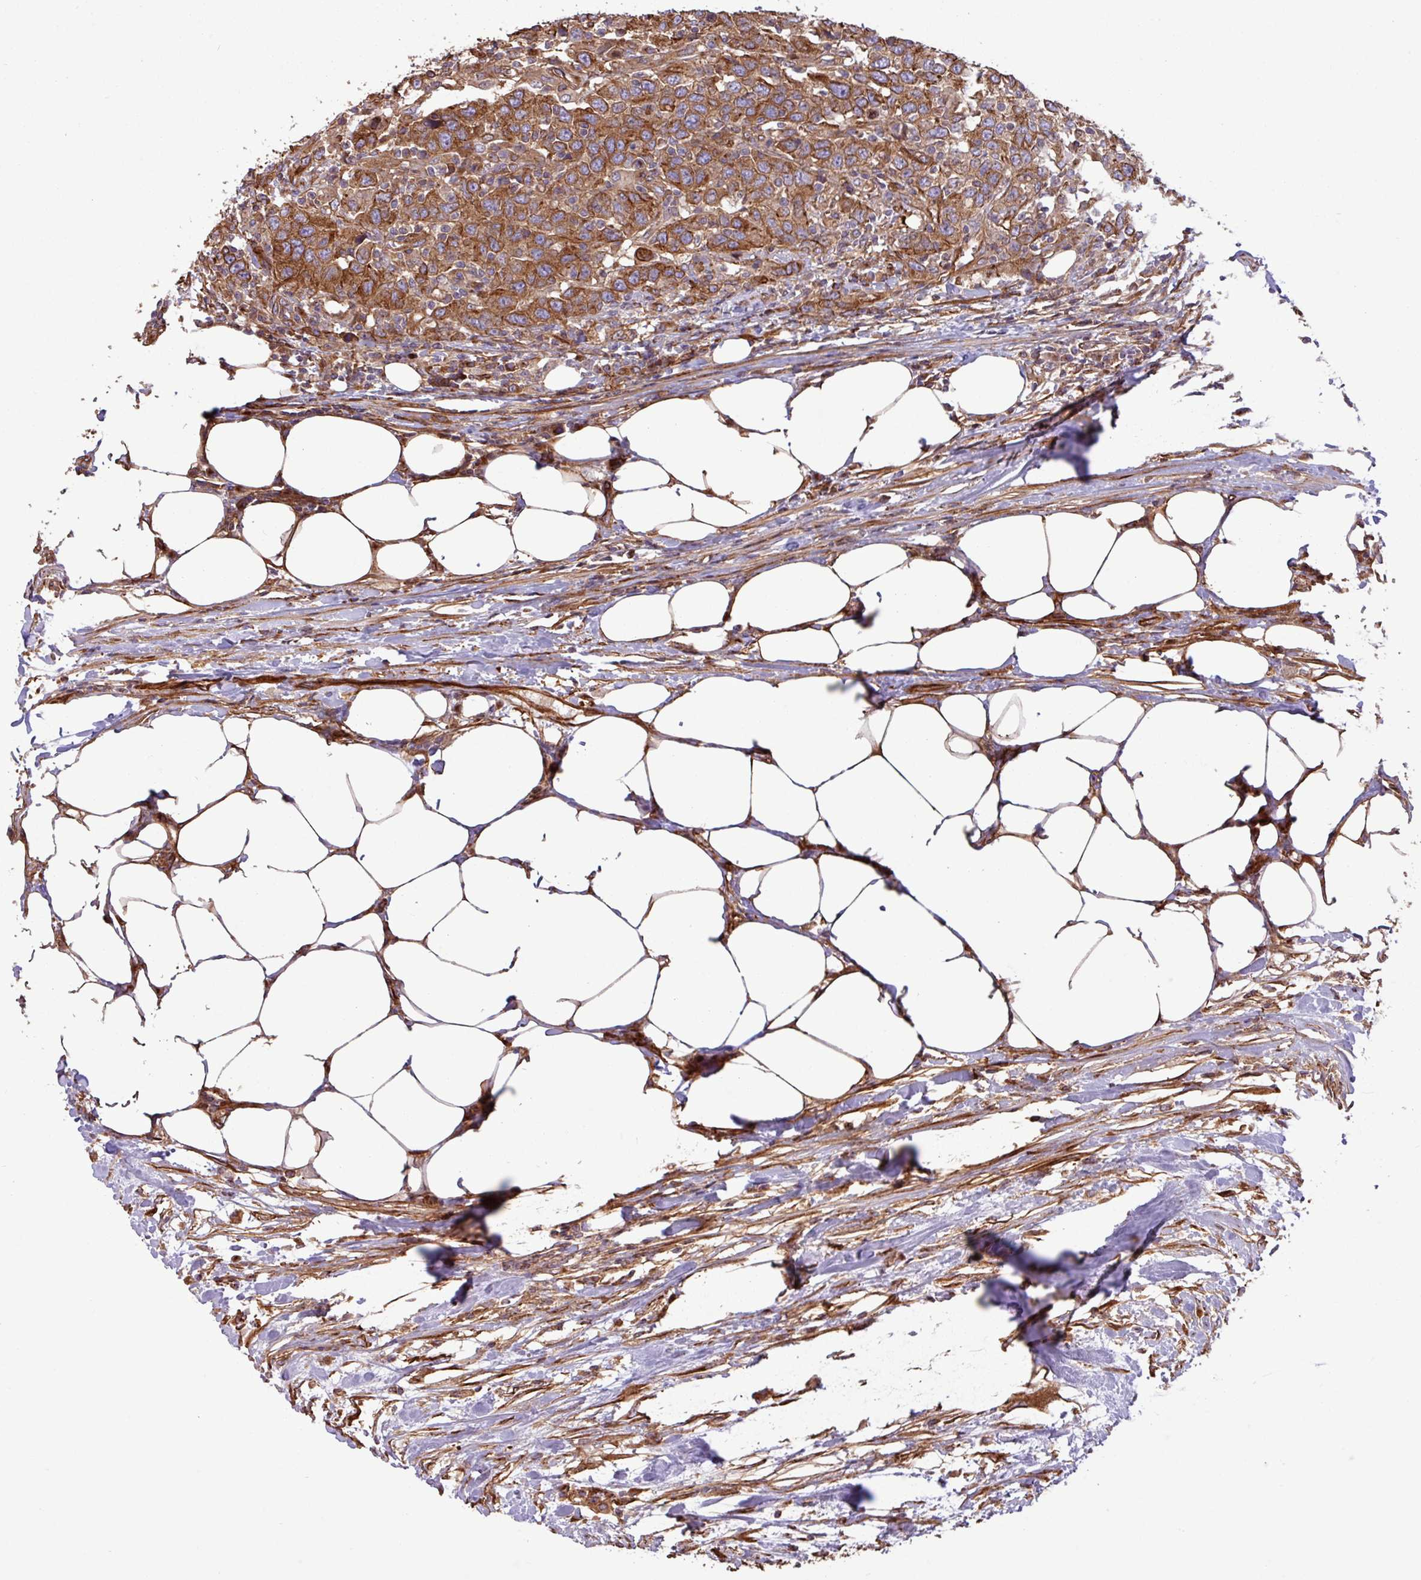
{"staining": {"intensity": "strong", "quantity": ">75%", "location": "cytoplasmic/membranous"}, "tissue": "urothelial cancer", "cell_type": "Tumor cells", "image_type": "cancer", "snomed": [{"axis": "morphology", "description": "Urothelial carcinoma, High grade"}, {"axis": "topography", "description": "Urinary bladder"}], "caption": "This is a histology image of immunohistochemistry (IHC) staining of urothelial cancer, which shows strong expression in the cytoplasmic/membranous of tumor cells.", "gene": "ZNF300", "patient": {"sex": "male", "age": 61}}